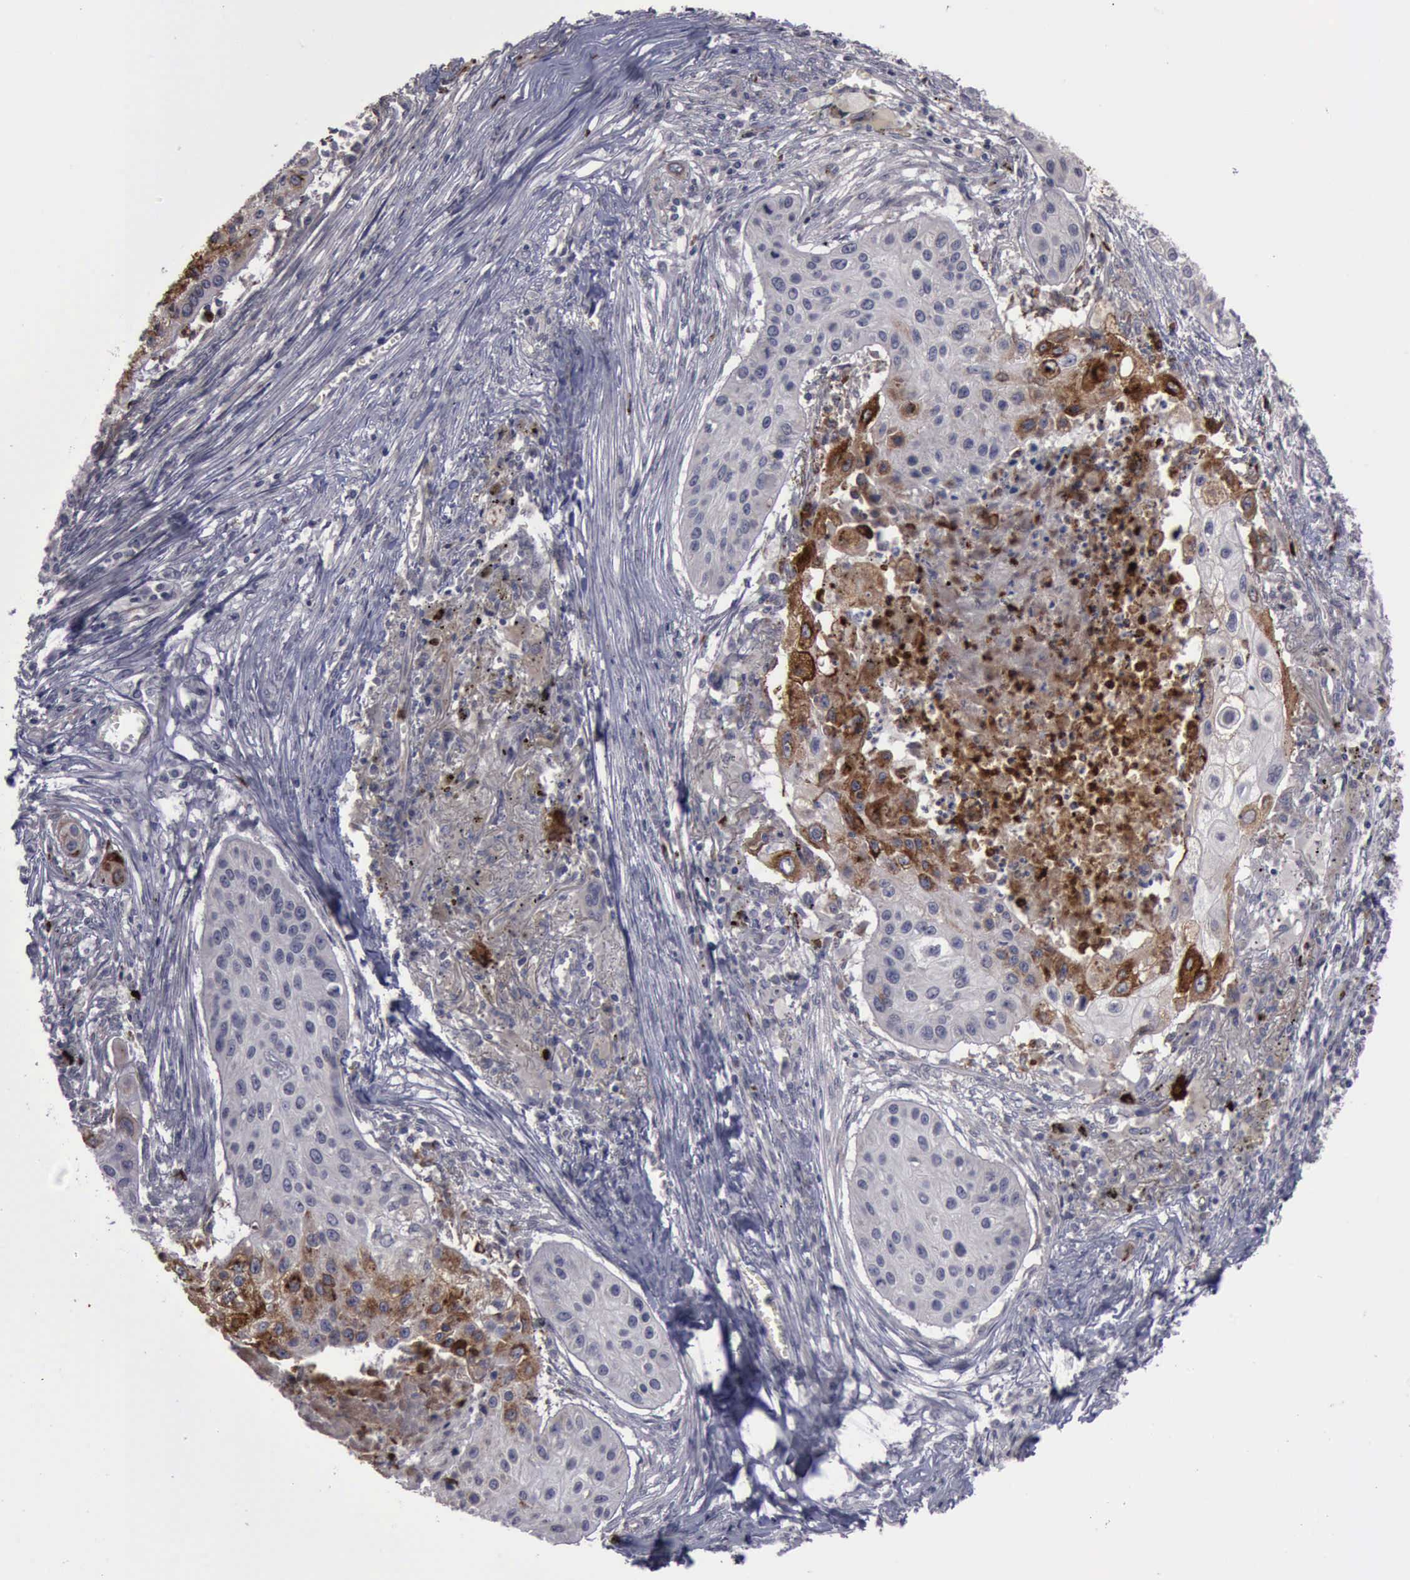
{"staining": {"intensity": "negative", "quantity": "none", "location": "none"}, "tissue": "lung cancer", "cell_type": "Tumor cells", "image_type": "cancer", "snomed": [{"axis": "morphology", "description": "Squamous cell carcinoma, NOS"}, {"axis": "topography", "description": "Lung"}], "caption": "Immunohistochemistry photomicrograph of human lung squamous cell carcinoma stained for a protein (brown), which shows no expression in tumor cells.", "gene": "MMP9", "patient": {"sex": "male", "age": 71}}